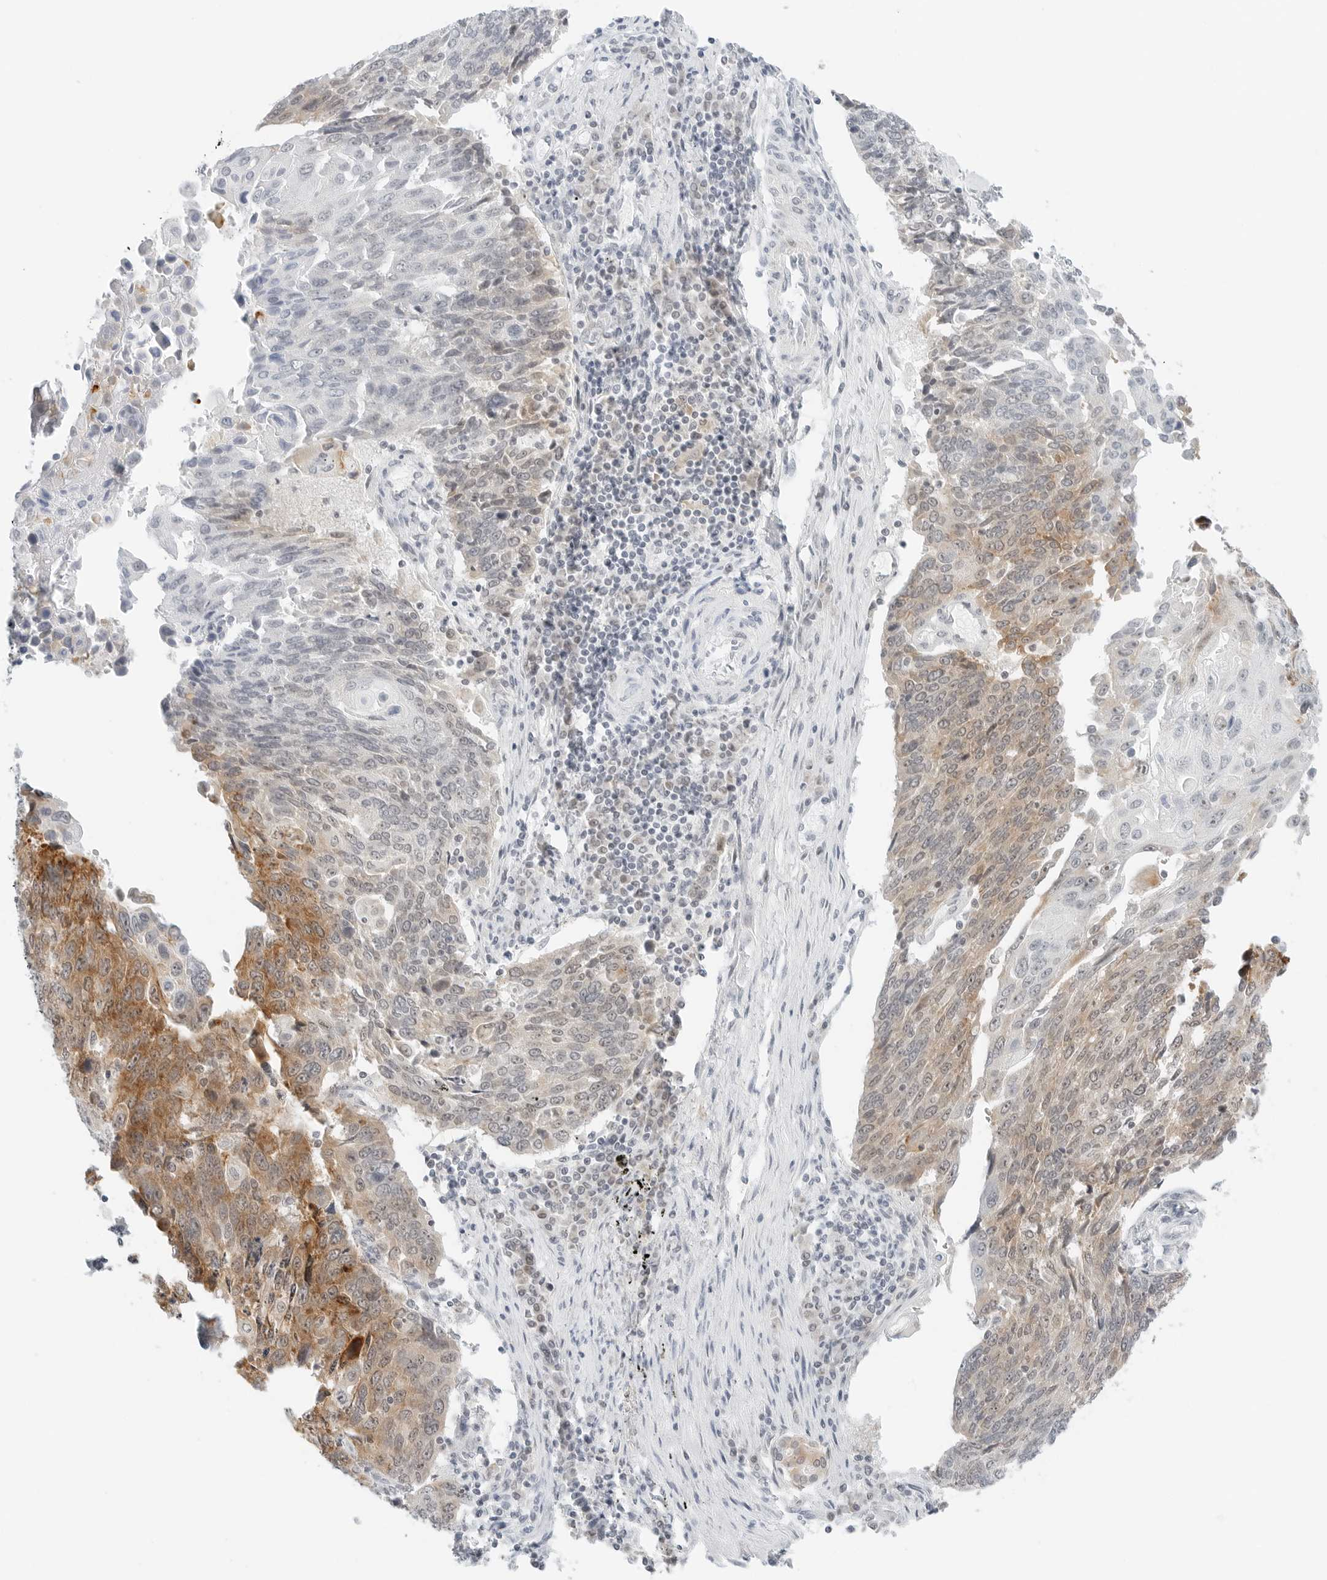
{"staining": {"intensity": "moderate", "quantity": "25%-75%", "location": "cytoplasmic/membranous"}, "tissue": "lung cancer", "cell_type": "Tumor cells", "image_type": "cancer", "snomed": [{"axis": "morphology", "description": "Squamous cell carcinoma, NOS"}, {"axis": "topography", "description": "Lung"}], "caption": "IHC photomicrograph of lung cancer stained for a protein (brown), which demonstrates medium levels of moderate cytoplasmic/membranous positivity in about 25%-75% of tumor cells.", "gene": "CCSAP", "patient": {"sex": "male", "age": 66}}